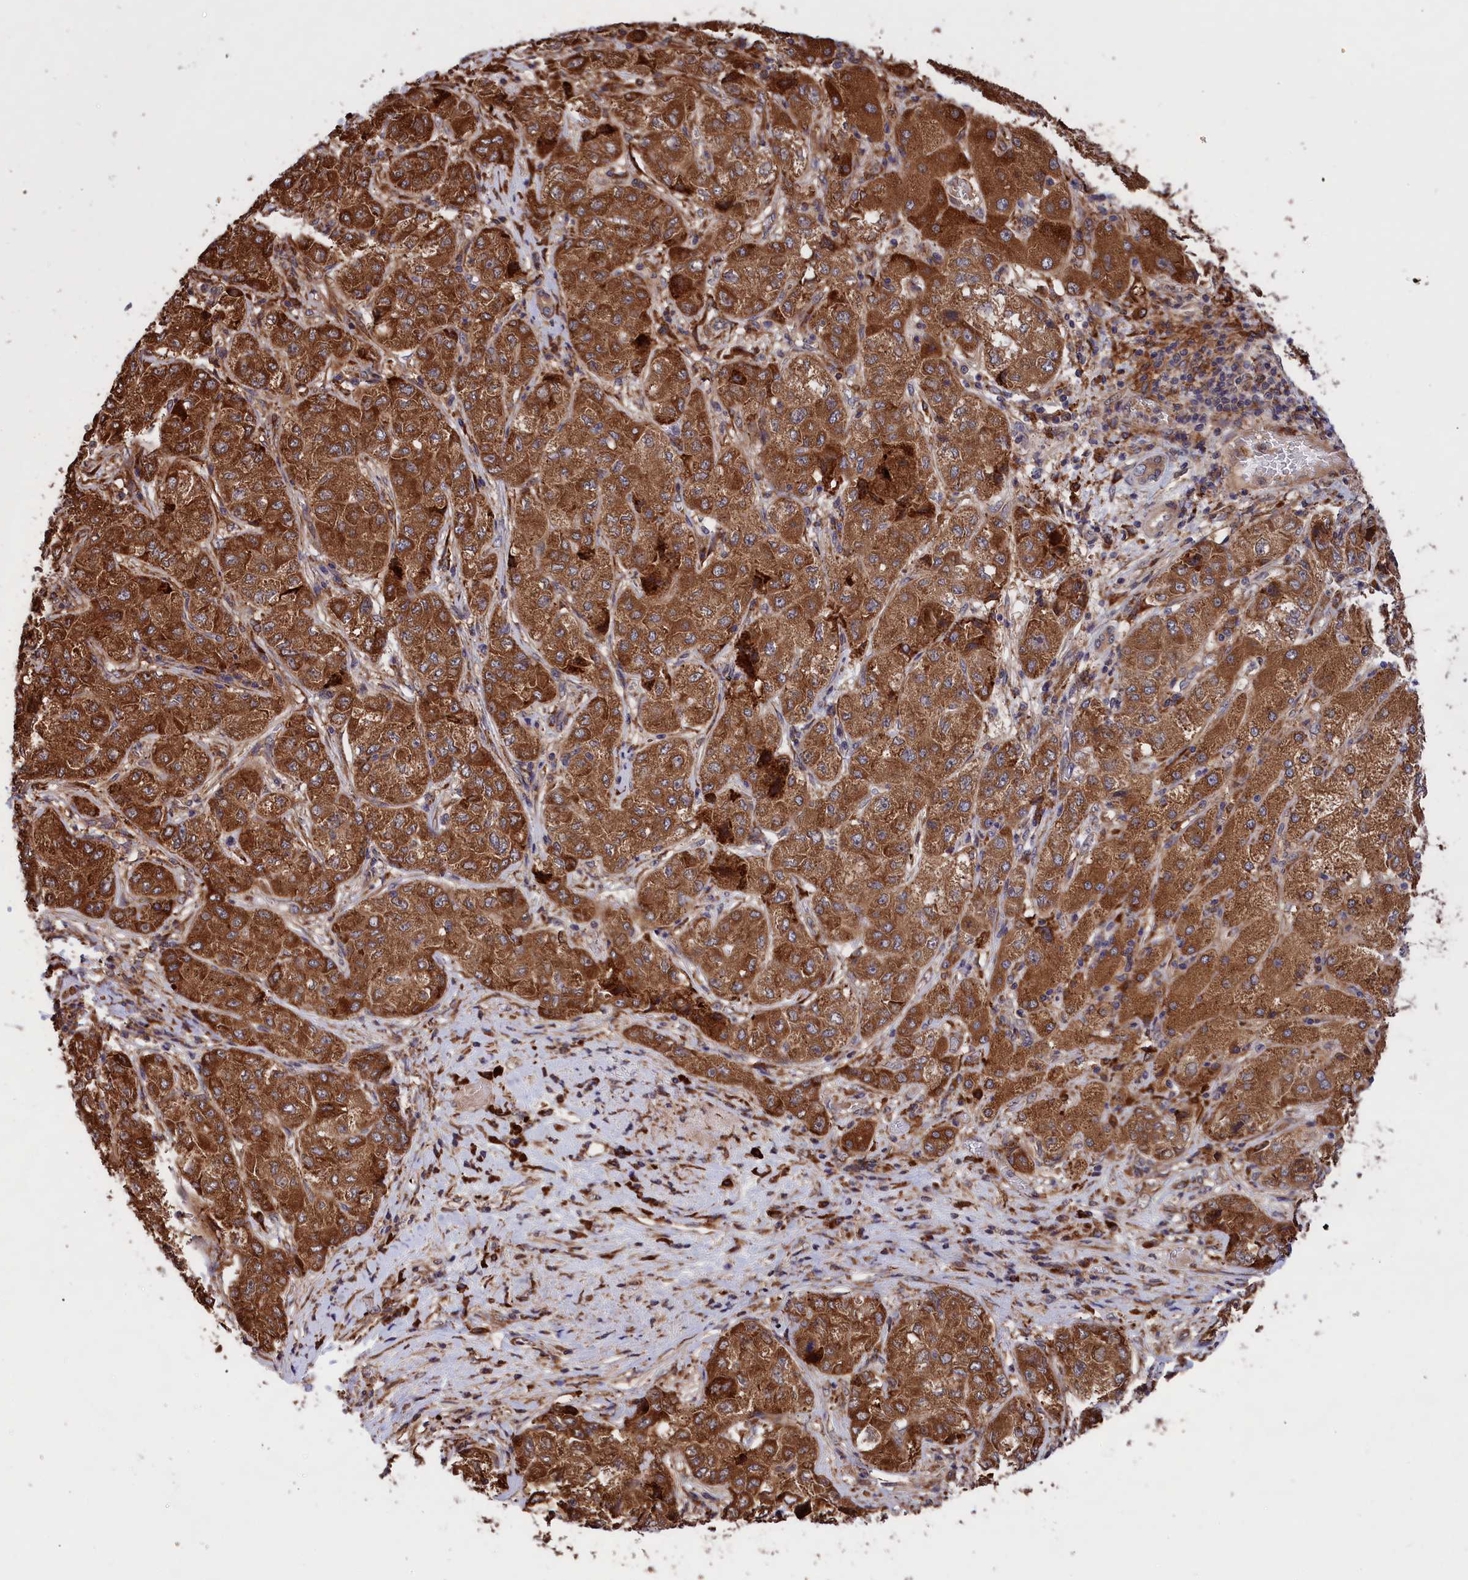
{"staining": {"intensity": "moderate", "quantity": ">75%", "location": "cytoplasmic/membranous"}, "tissue": "liver cancer", "cell_type": "Tumor cells", "image_type": "cancer", "snomed": [{"axis": "morphology", "description": "Carcinoma, Hepatocellular, NOS"}, {"axis": "topography", "description": "Liver"}], "caption": "Immunohistochemical staining of human liver cancer shows medium levels of moderate cytoplasmic/membranous protein positivity in approximately >75% of tumor cells.", "gene": "PLA2G4C", "patient": {"sex": "male", "age": 80}}